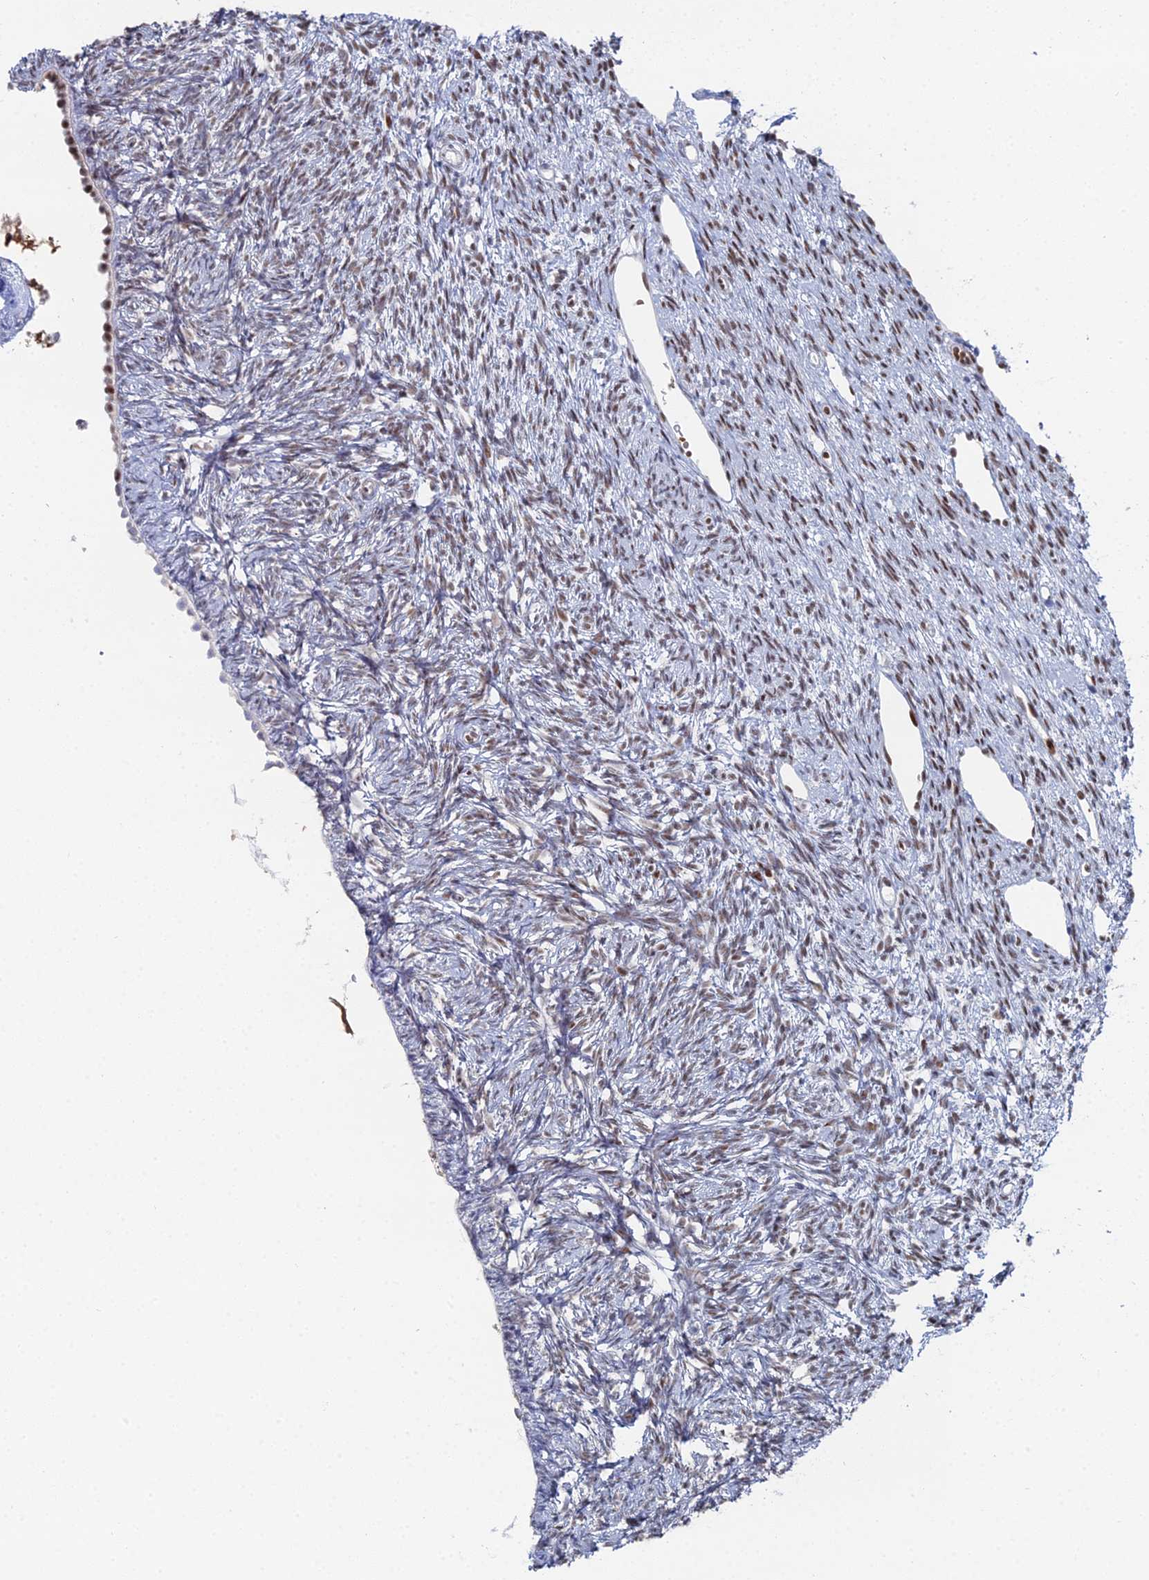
{"staining": {"intensity": "strong", "quantity": "<25%", "location": "nuclear"}, "tissue": "ovary", "cell_type": "Ovarian stroma cells", "image_type": "normal", "snomed": [{"axis": "morphology", "description": "Normal tissue, NOS"}, {"axis": "topography", "description": "Ovary"}], "caption": "Immunohistochemistry photomicrograph of benign ovary: human ovary stained using IHC displays medium levels of strong protein expression localized specifically in the nuclear of ovarian stroma cells, appearing as a nuclear brown color.", "gene": "GSC2", "patient": {"sex": "female", "age": 51}}